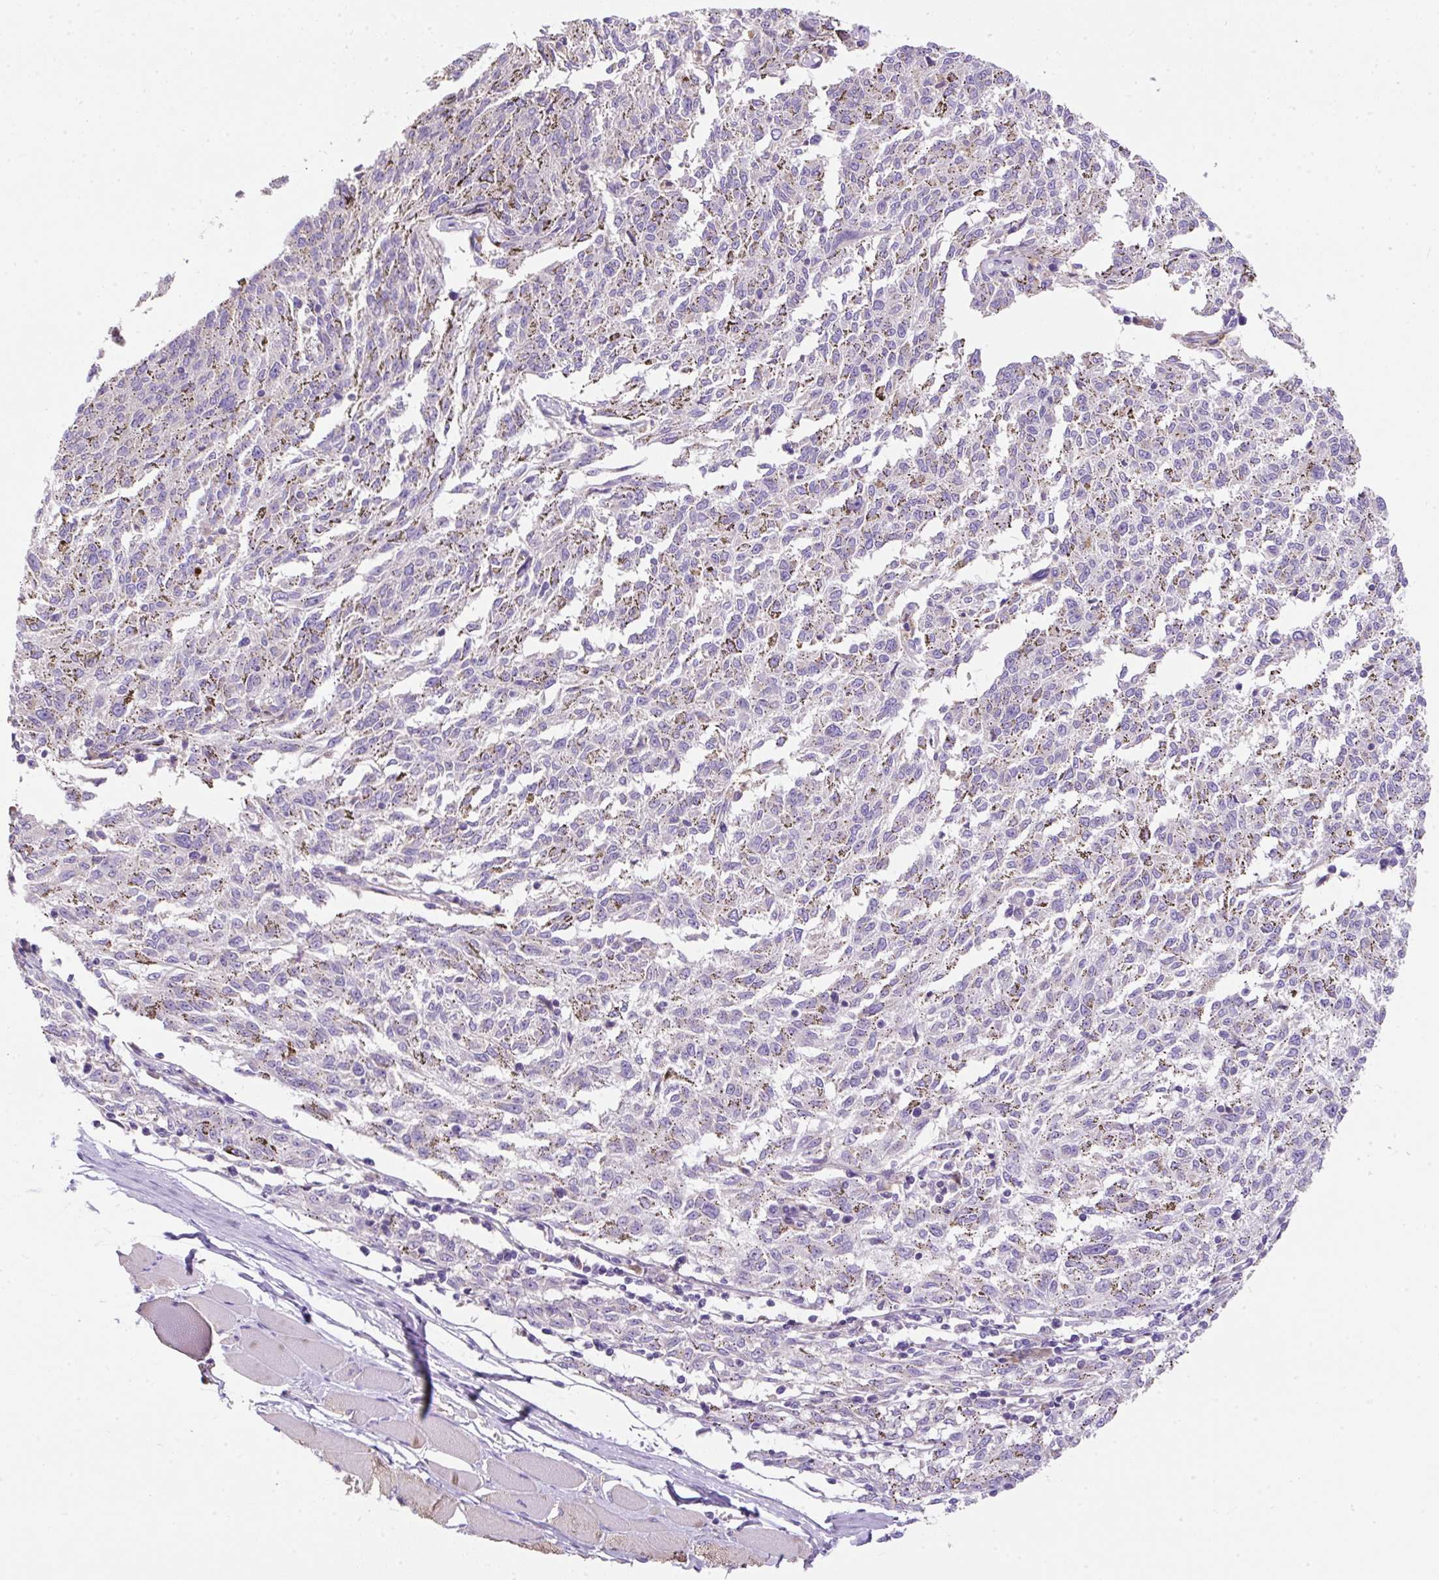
{"staining": {"intensity": "negative", "quantity": "none", "location": "none"}, "tissue": "melanoma", "cell_type": "Tumor cells", "image_type": "cancer", "snomed": [{"axis": "morphology", "description": "Malignant melanoma, NOS"}, {"axis": "topography", "description": "Skin"}], "caption": "High magnification brightfield microscopy of malignant melanoma stained with DAB (brown) and counterstained with hematoxylin (blue): tumor cells show no significant staining.", "gene": "SUSD5", "patient": {"sex": "female", "age": 72}}